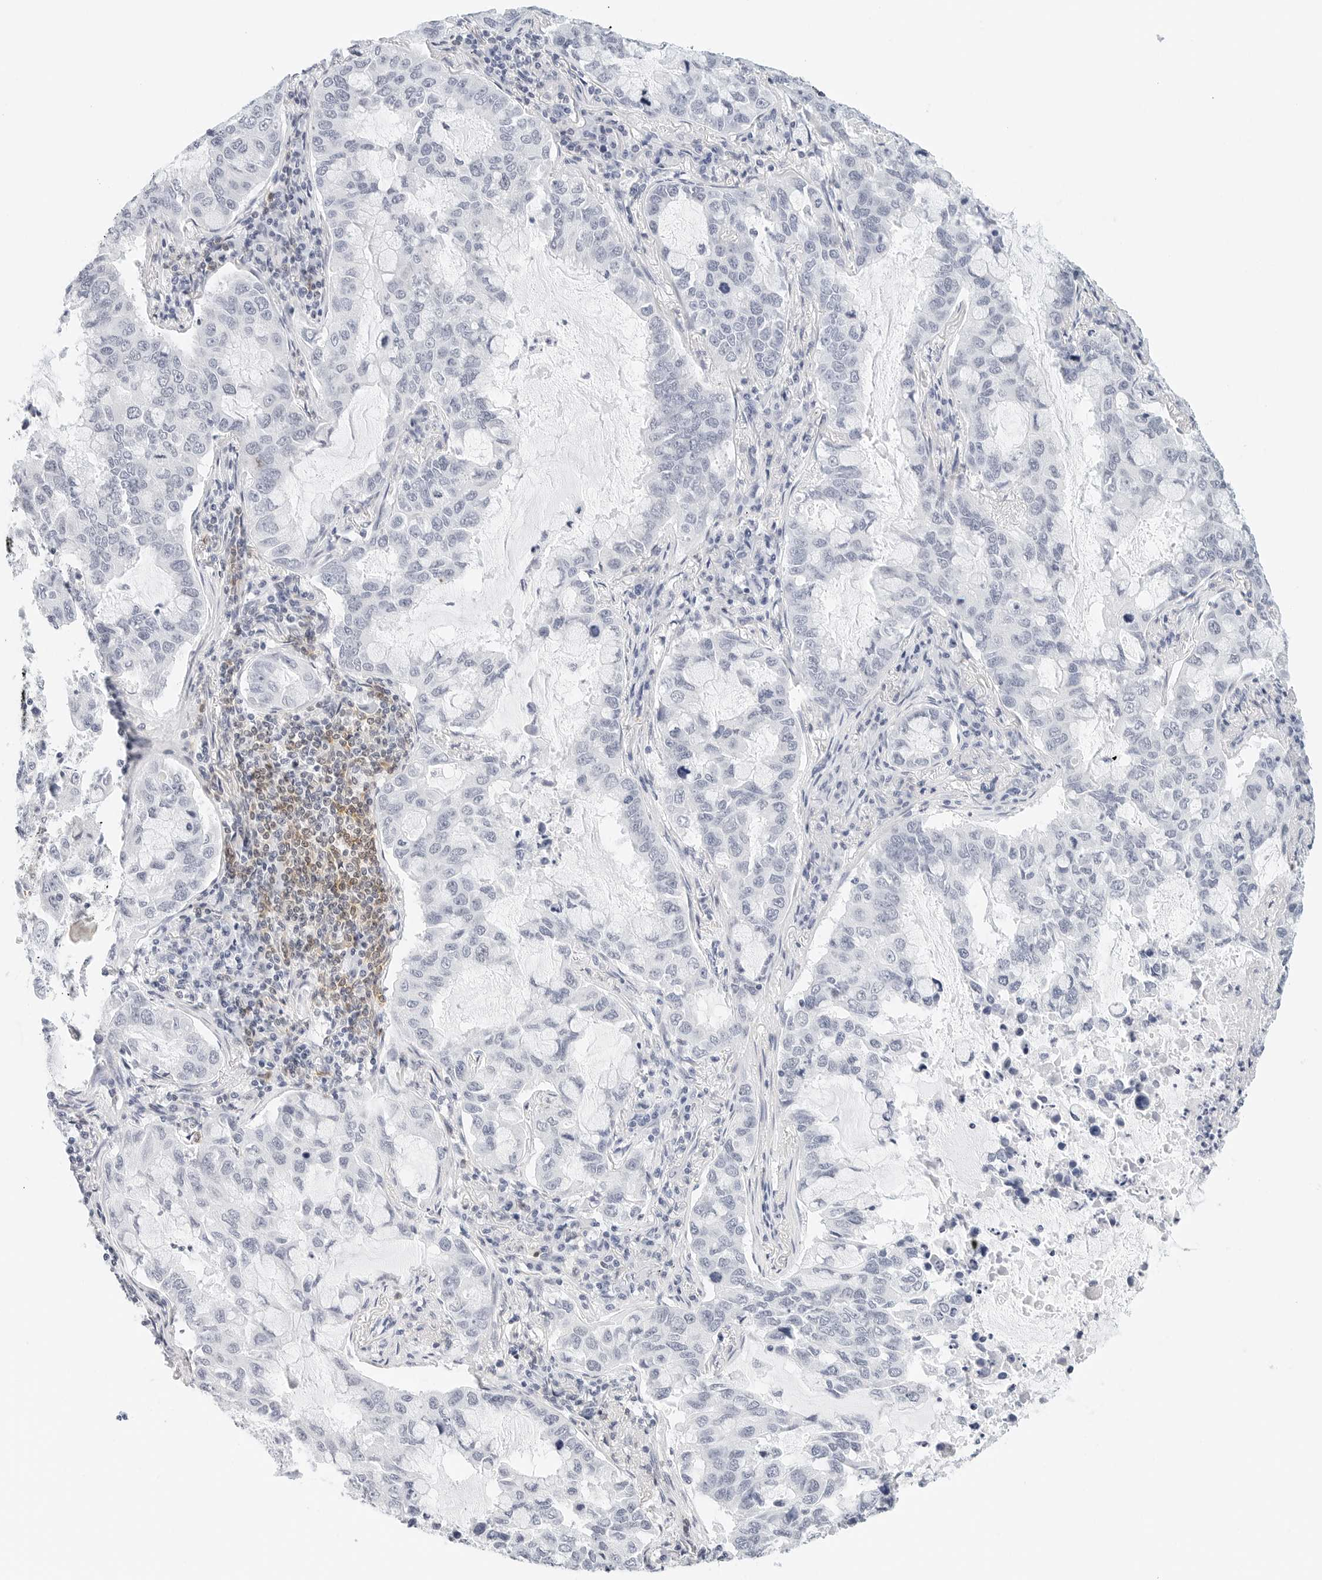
{"staining": {"intensity": "negative", "quantity": "none", "location": "none"}, "tissue": "lung cancer", "cell_type": "Tumor cells", "image_type": "cancer", "snomed": [{"axis": "morphology", "description": "Adenocarcinoma, NOS"}, {"axis": "topography", "description": "Lung"}], "caption": "Image shows no significant protein positivity in tumor cells of adenocarcinoma (lung).", "gene": "CD22", "patient": {"sex": "male", "age": 64}}